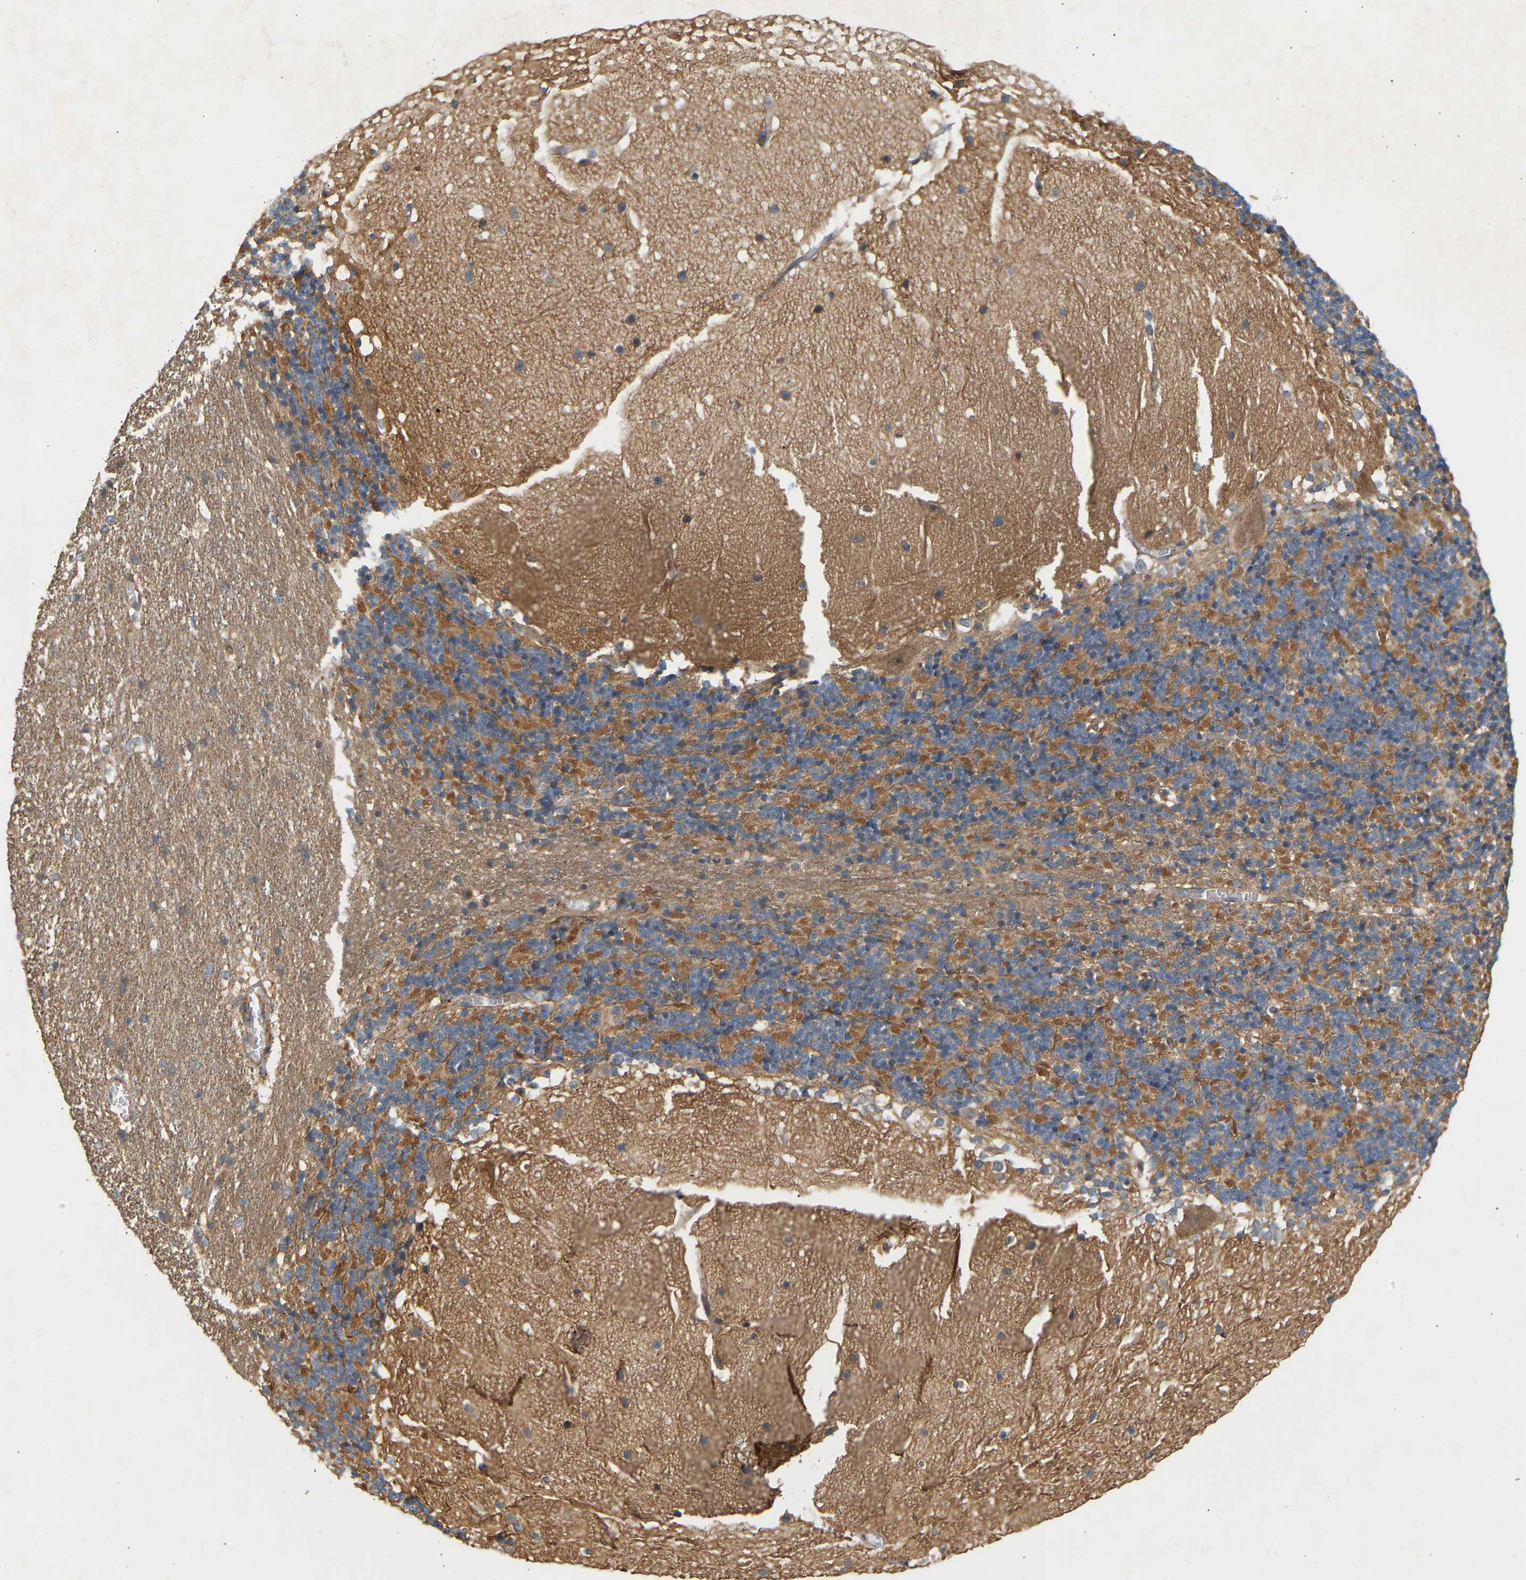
{"staining": {"intensity": "moderate", "quantity": ">75%", "location": "cytoplasmic/membranous"}, "tissue": "cerebellum", "cell_type": "Cells in granular layer", "image_type": "normal", "snomed": [{"axis": "morphology", "description": "Normal tissue, NOS"}, {"axis": "topography", "description": "Cerebellum"}], "caption": "This micrograph reveals immunohistochemistry staining of benign human cerebellum, with medium moderate cytoplasmic/membranous expression in about >75% of cells in granular layer.", "gene": "RGL1", "patient": {"sex": "female", "age": 19}}